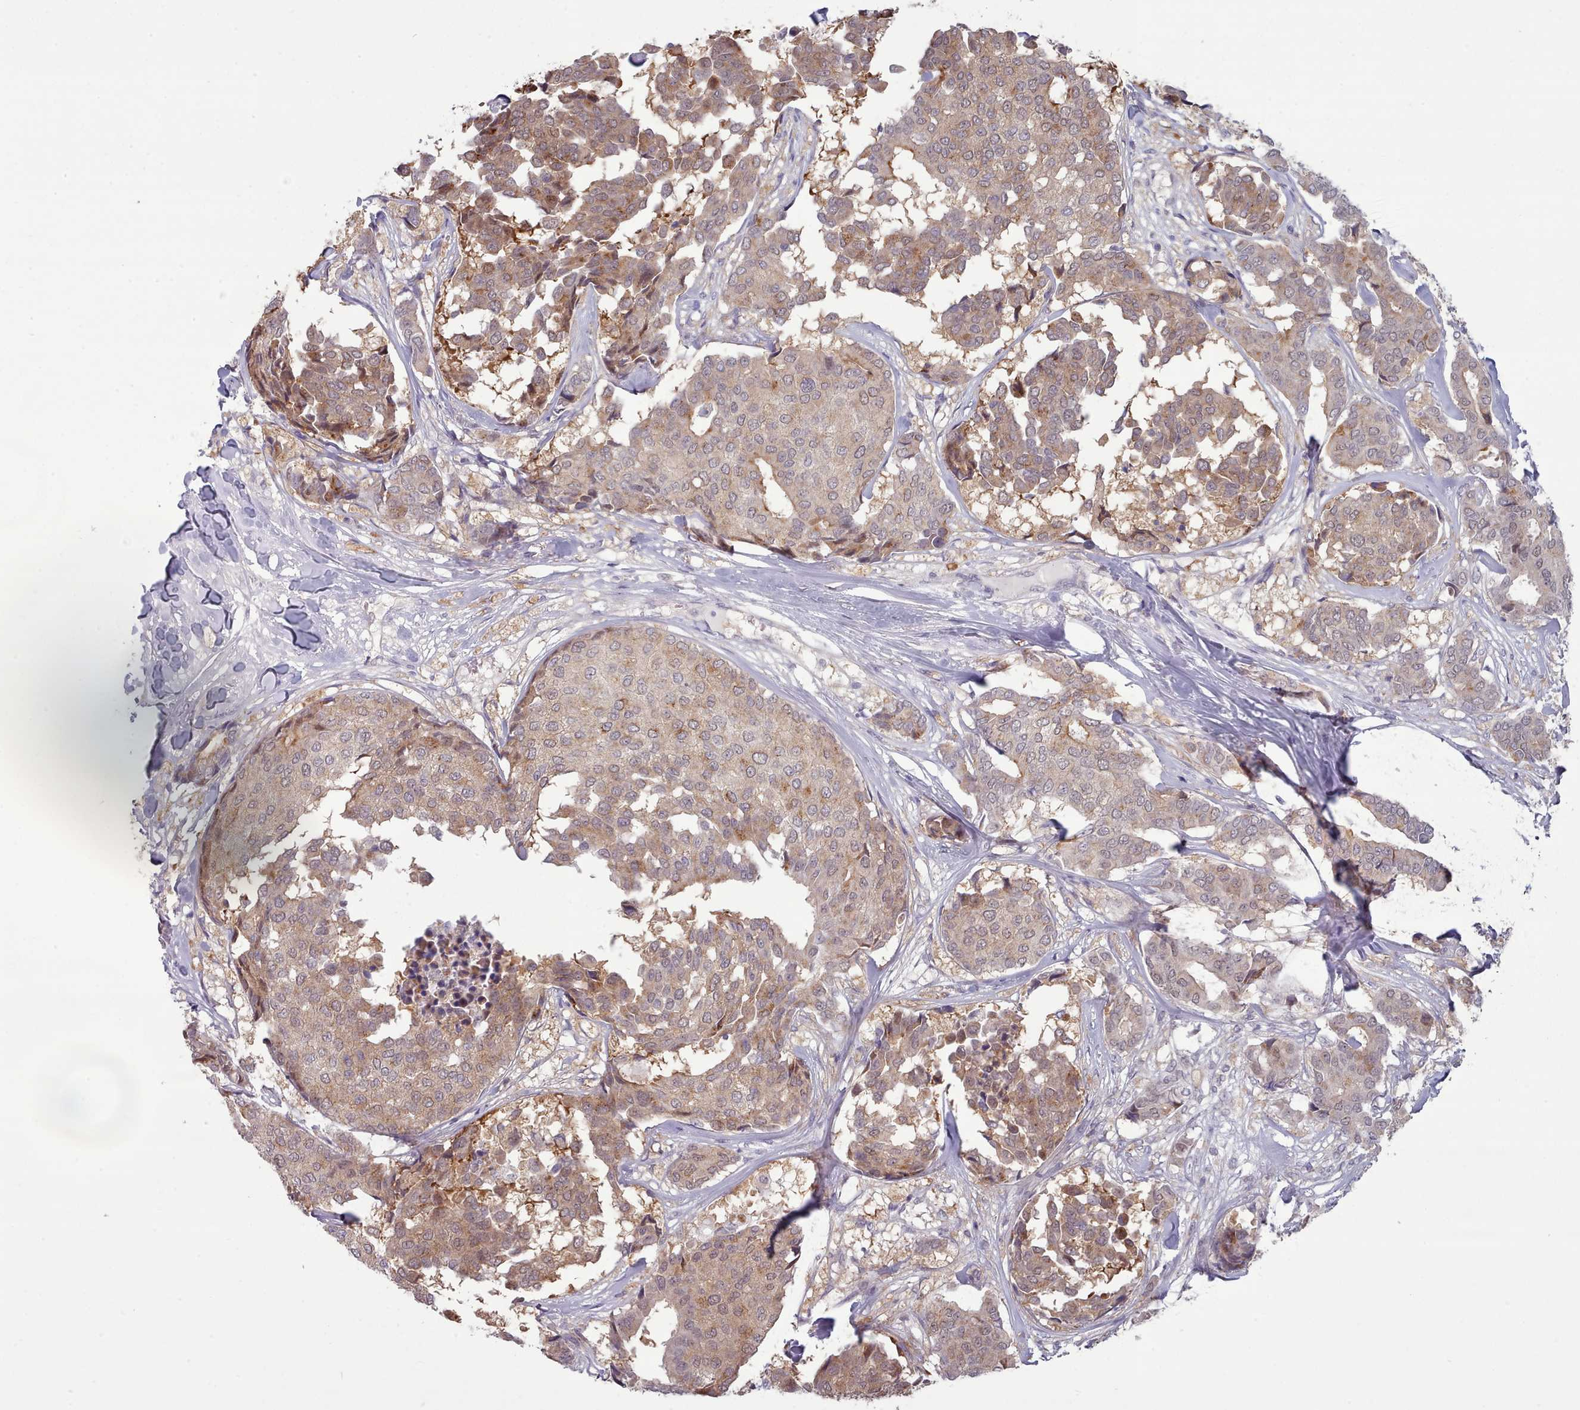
{"staining": {"intensity": "weak", "quantity": "25%-75%", "location": "cytoplasmic/membranous"}, "tissue": "breast cancer", "cell_type": "Tumor cells", "image_type": "cancer", "snomed": [{"axis": "morphology", "description": "Duct carcinoma"}, {"axis": "topography", "description": "Breast"}], "caption": "High-magnification brightfield microscopy of infiltrating ductal carcinoma (breast) stained with DAB (3,3'-diaminobenzidine) (brown) and counterstained with hematoxylin (blue). tumor cells exhibit weak cytoplasmic/membranous positivity is identified in approximately25%-75% of cells. The protein is stained brown, and the nuclei are stained in blue (DAB (3,3'-diaminobenzidine) IHC with brightfield microscopy, high magnification).", "gene": "CLNS1A", "patient": {"sex": "female", "age": 75}}